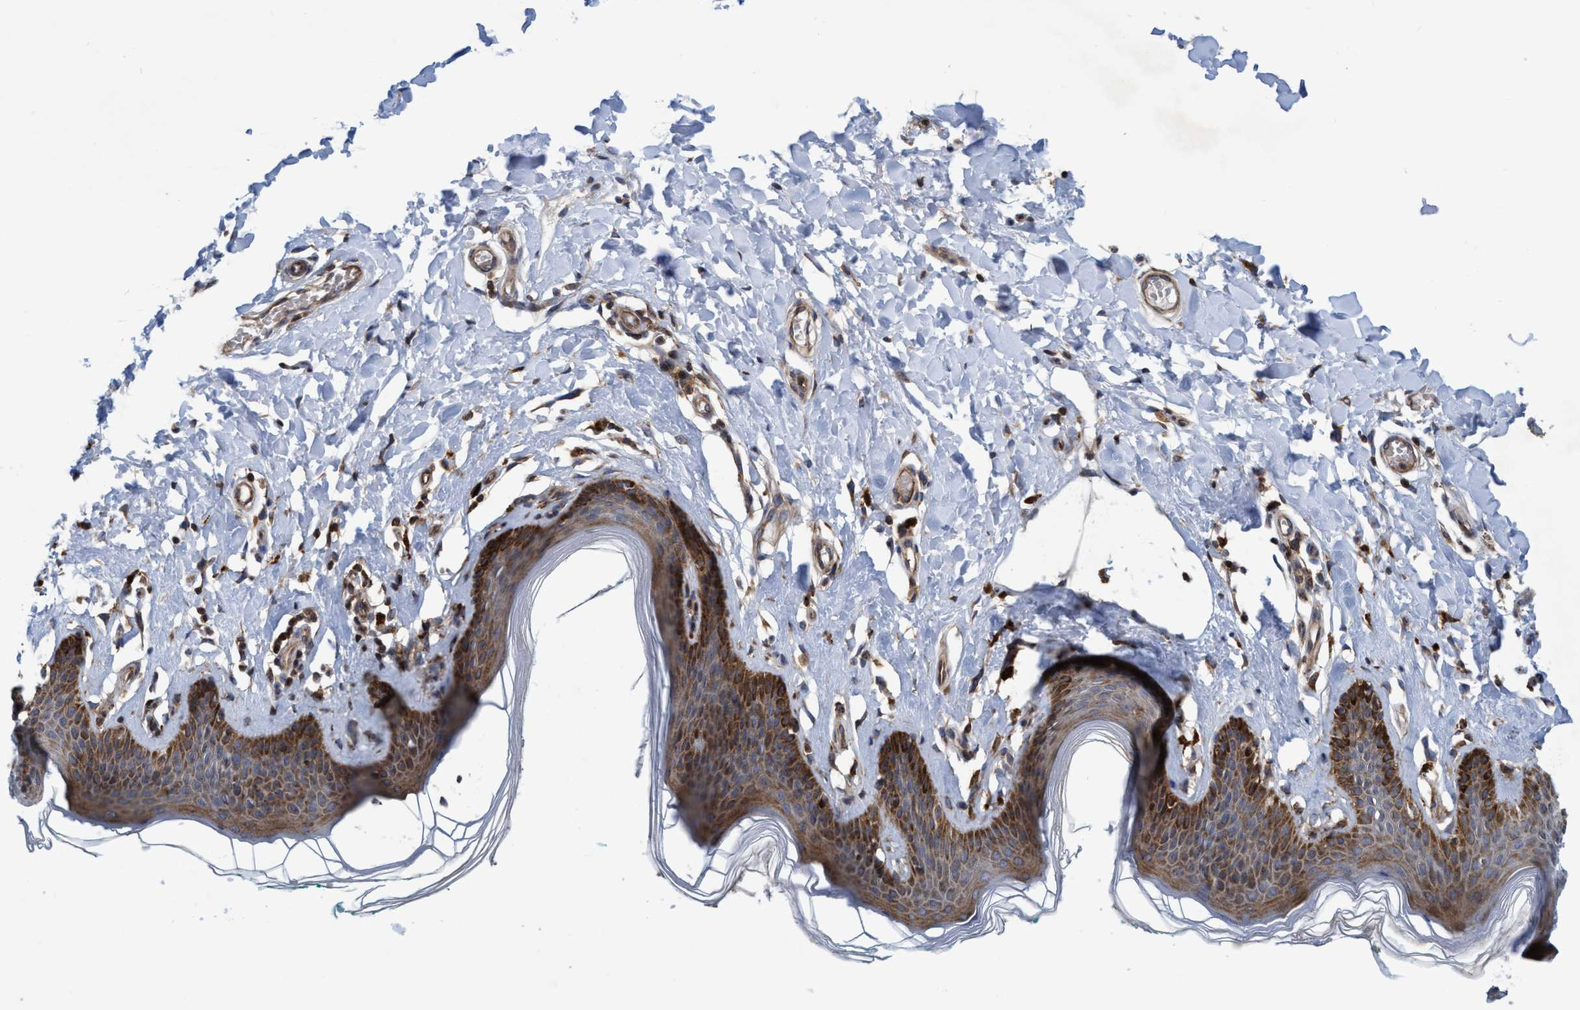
{"staining": {"intensity": "moderate", "quantity": ">75%", "location": "cytoplasmic/membranous"}, "tissue": "skin", "cell_type": "Epidermal cells", "image_type": "normal", "snomed": [{"axis": "morphology", "description": "Normal tissue, NOS"}, {"axis": "topography", "description": "Vulva"}], "caption": "IHC staining of normal skin, which demonstrates medium levels of moderate cytoplasmic/membranous positivity in about >75% of epidermal cells indicating moderate cytoplasmic/membranous protein staining. The staining was performed using DAB (brown) for protein detection and nuclei were counterstained in hematoxylin (blue).", "gene": "SLC16A3", "patient": {"sex": "female", "age": 66}}